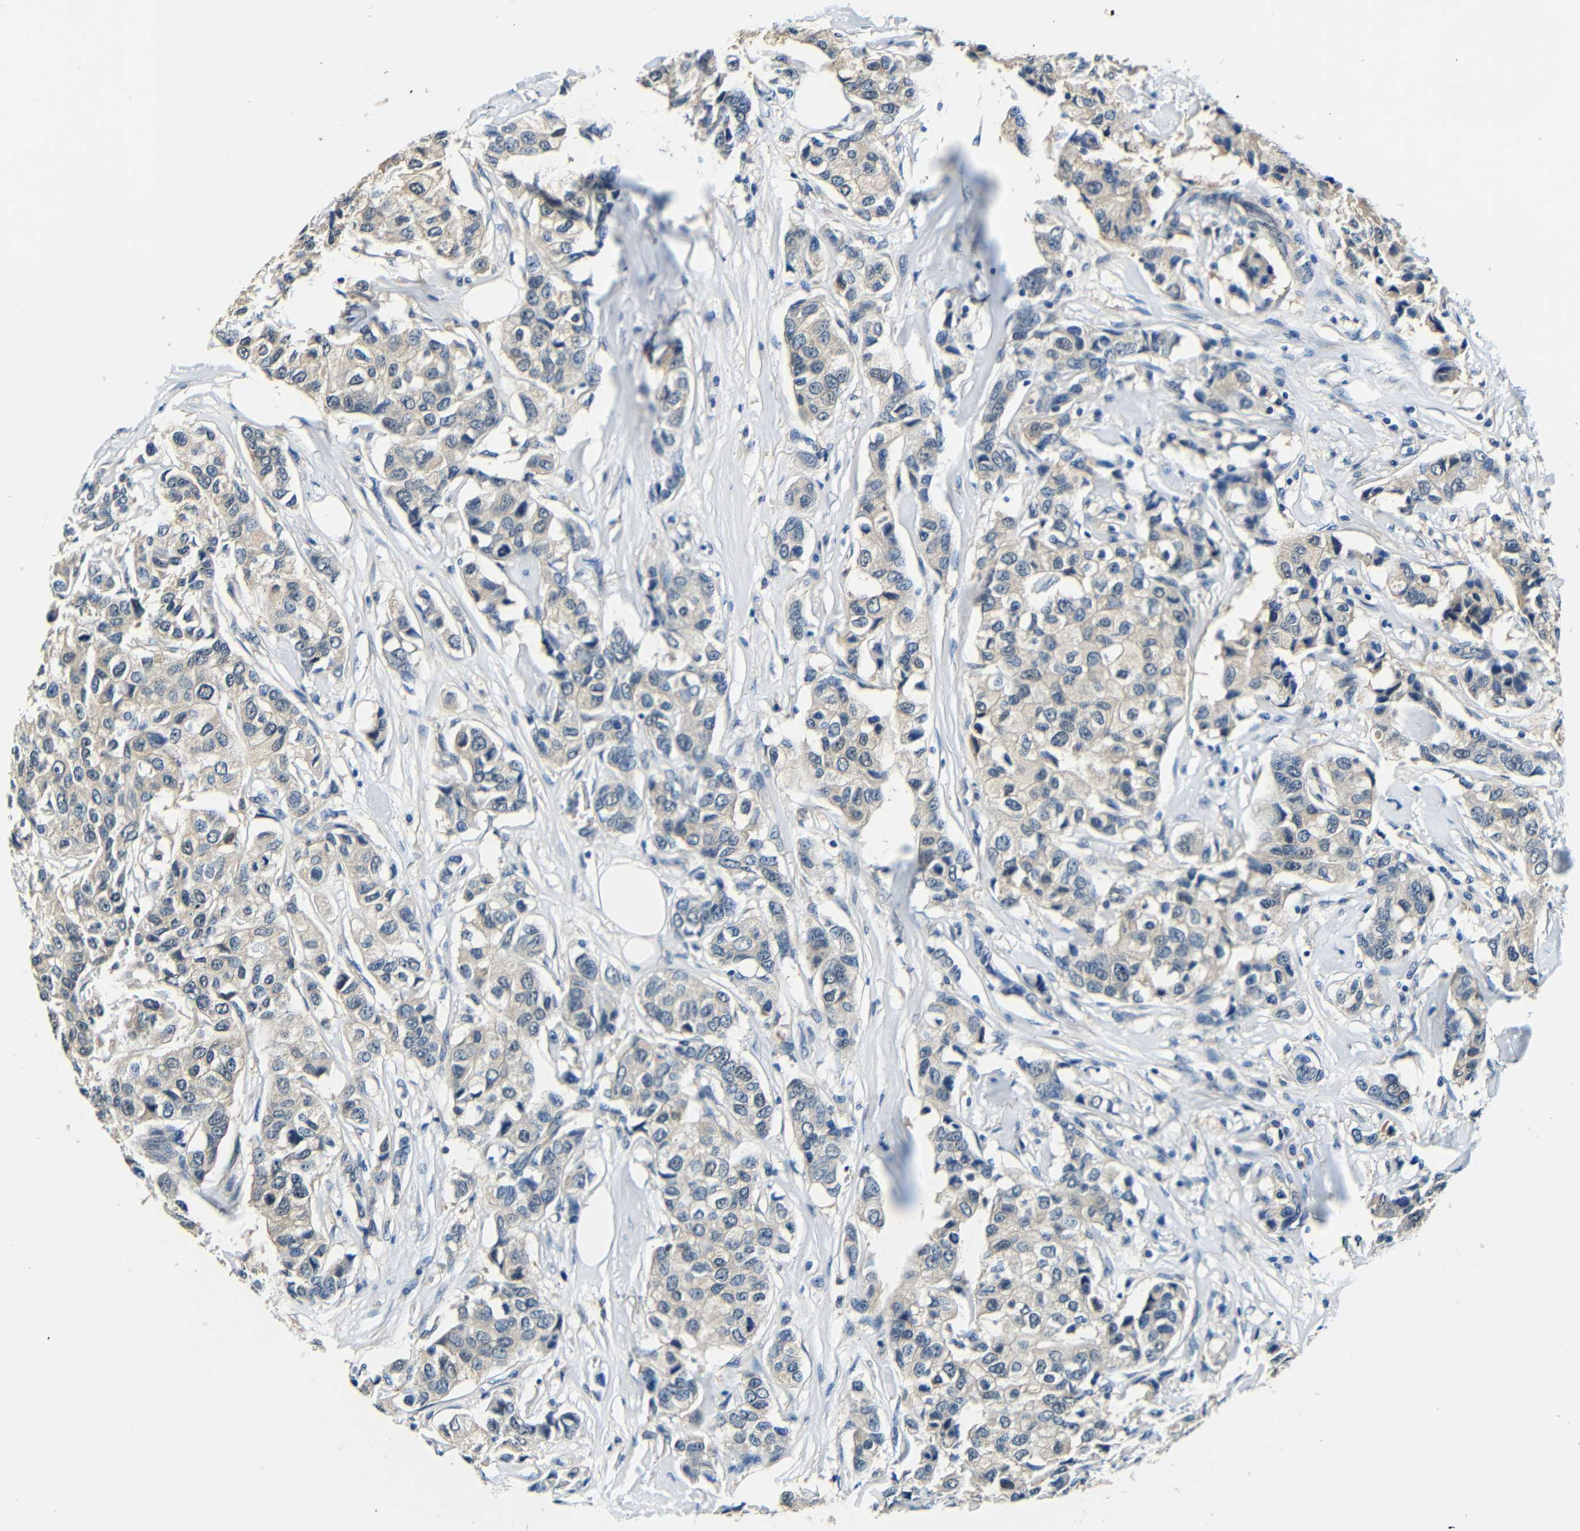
{"staining": {"intensity": "weak", "quantity": ">75%", "location": "cytoplasmic/membranous"}, "tissue": "breast cancer", "cell_type": "Tumor cells", "image_type": "cancer", "snomed": [{"axis": "morphology", "description": "Duct carcinoma"}, {"axis": "topography", "description": "Breast"}], "caption": "This image demonstrates breast intraductal carcinoma stained with immunohistochemistry (IHC) to label a protein in brown. The cytoplasmic/membranous of tumor cells show weak positivity for the protein. Nuclei are counter-stained blue.", "gene": "ADAP1", "patient": {"sex": "female", "age": 80}}